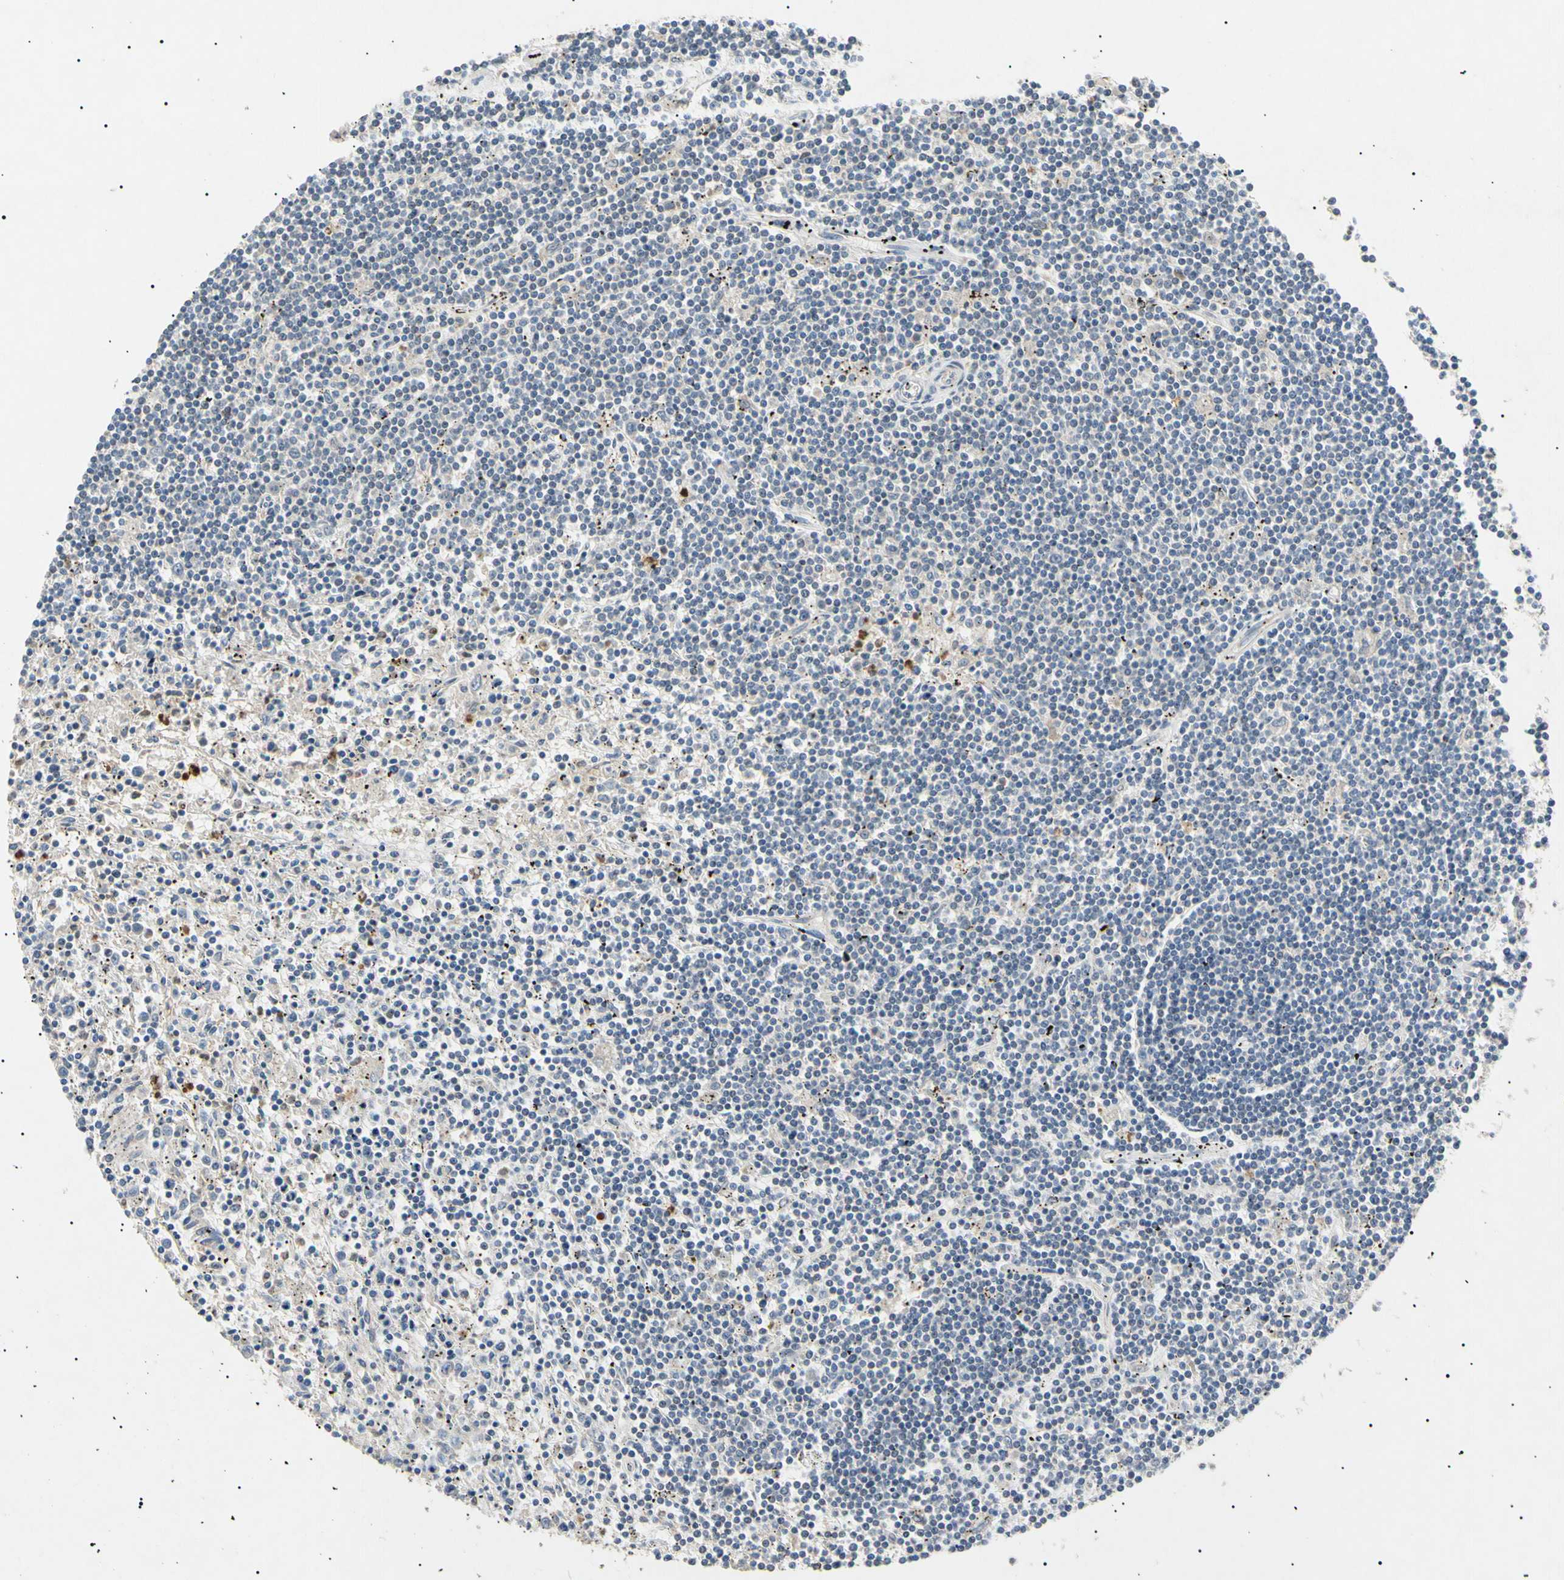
{"staining": {"intensity": "negative", "quantity": "none", "location": "none"}, "tissue": "lymphoma", "cell_type": "Tumor cells", "image_type": "cancer", "snomed": [{"axis": "morphology", "description": "Malignant lymphoma, non-Hodgkin's type, Low grade"}, {"axis": "topography", "description": "Spleen"}], "caption": "Image shows no significant protein expression in tumor cells of lymphoma.", "gene": "TUBB4A", "patient": {"sex": "male", "age": 76}}